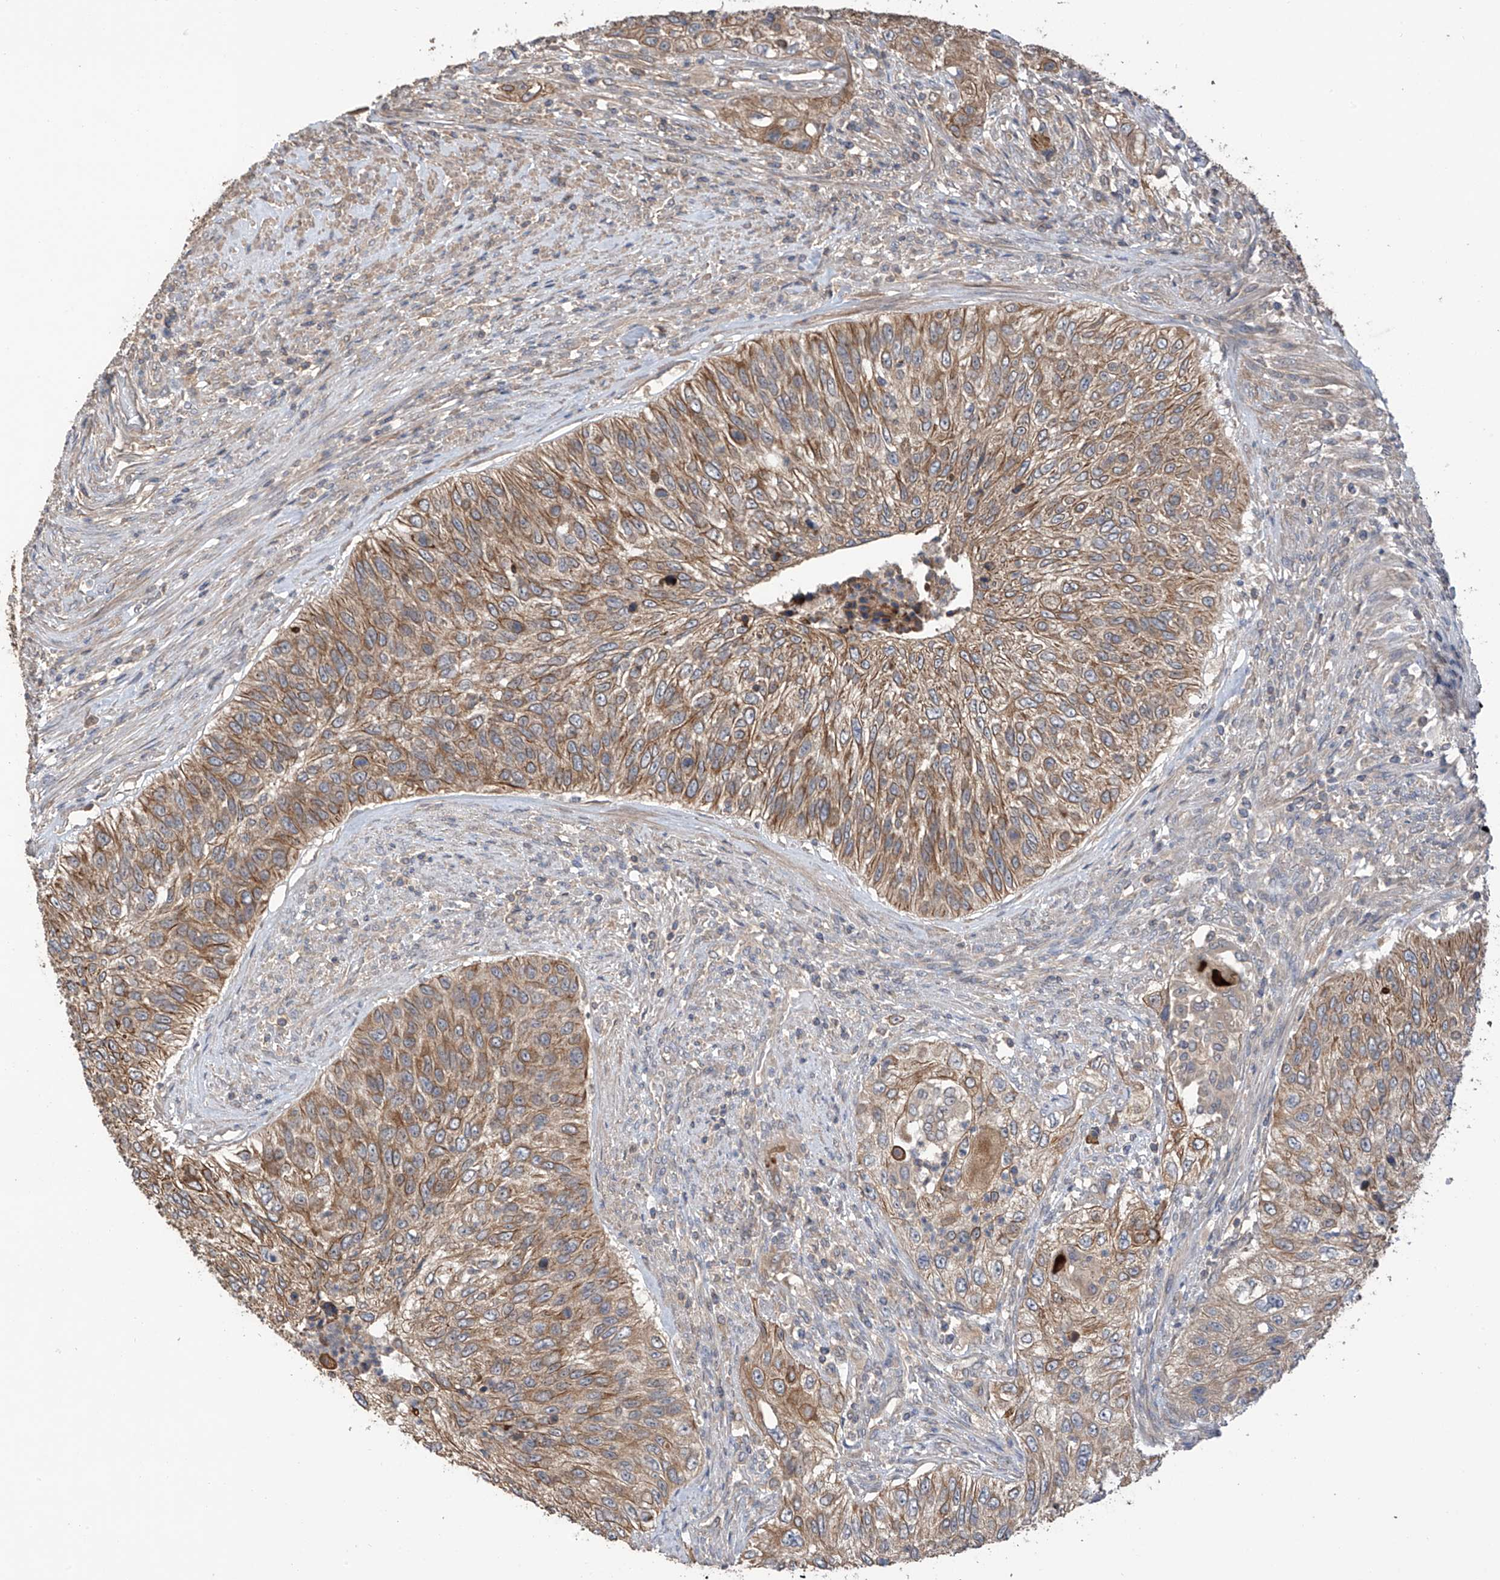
{"staining": {"intensity": "moderate", "quantity": ">75%", "location": "cytoplasmic/membranous"}, "tissue": "urothelial cancer", "cell_type": "Tumor cells", "image_type": "cancer", "snomed": [{"axis": "morphology", "description": "Urothelial carcinoma, High grade"}, {"axis": "topography", "description": "Urinary bladder"}], "caption": "Urothelial cancer stained with a protein marker reveals moderate staining in tumor cells.", "gene": "RPAIN", "patient": {"sex": "female", "age": 60}}